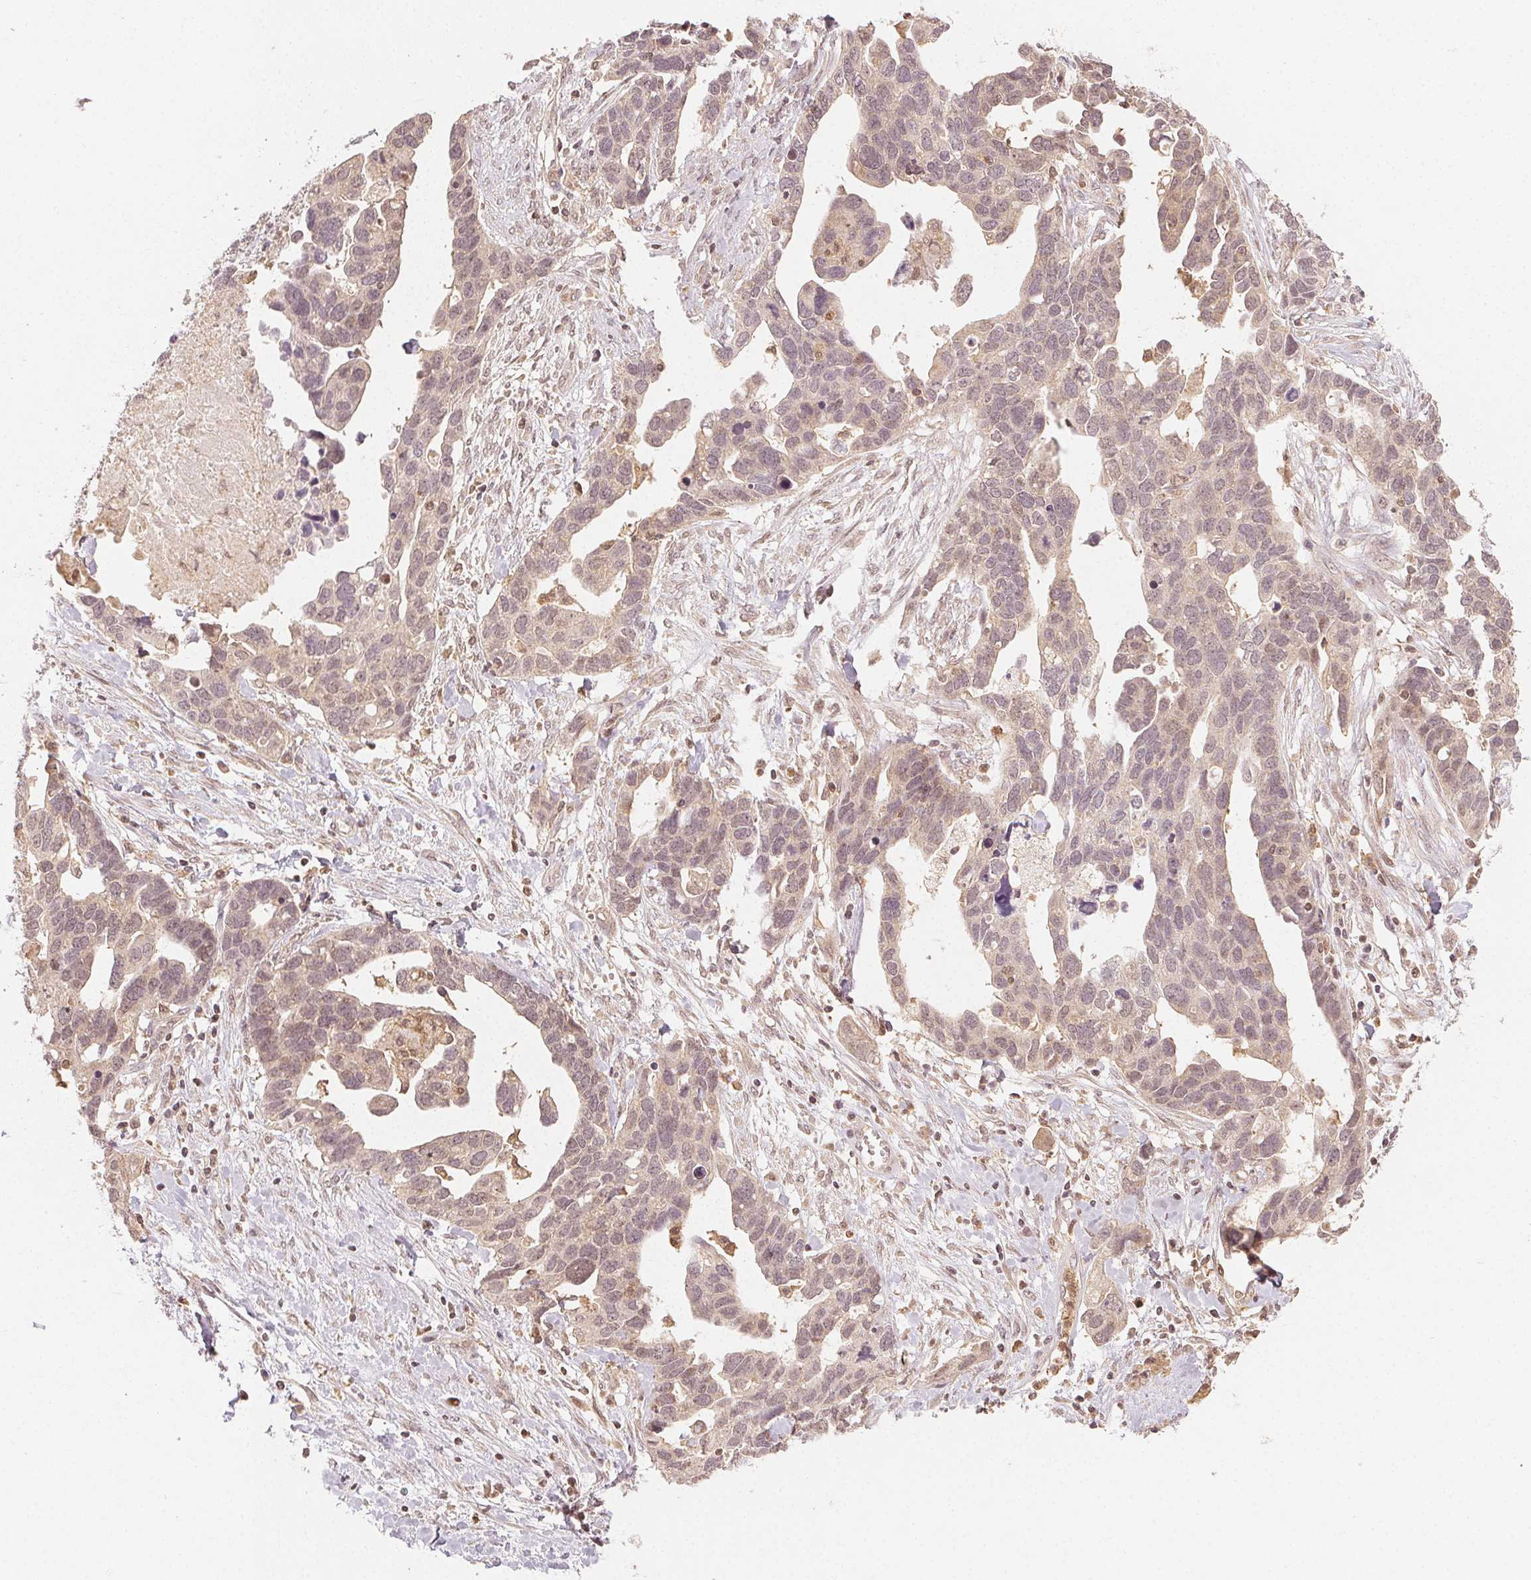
{"staining": {"intensity": "weak", "quantity": ">75%", "location": "cytoplasmic/membranous,nuclear"}, "tissue": "ovarian cancer", "cell_type": "Tumor cells", "image_type": "cancer", "snomed": [{"axis": "morphology", "description": "Cystadenocarcinoma, serous, NOS"}, {"axis": "topography", "description": "Ovary"}], "caption": "IHC staining of ovarian cancer (serous cystadenocarcinoma), which exhibits low levels of weak cytoplasmic/membranous and nuclear positivity in about >75% of tumor cells indicating weak cytoplasmic/membranous and nuclear protein staining. The staining was performed using DAB (brown) for protein detection and nuclei were counterstained in hematoxylin (blue).", "gene": "MAPK14", "patient": {"sex": "female", "age": 54}}